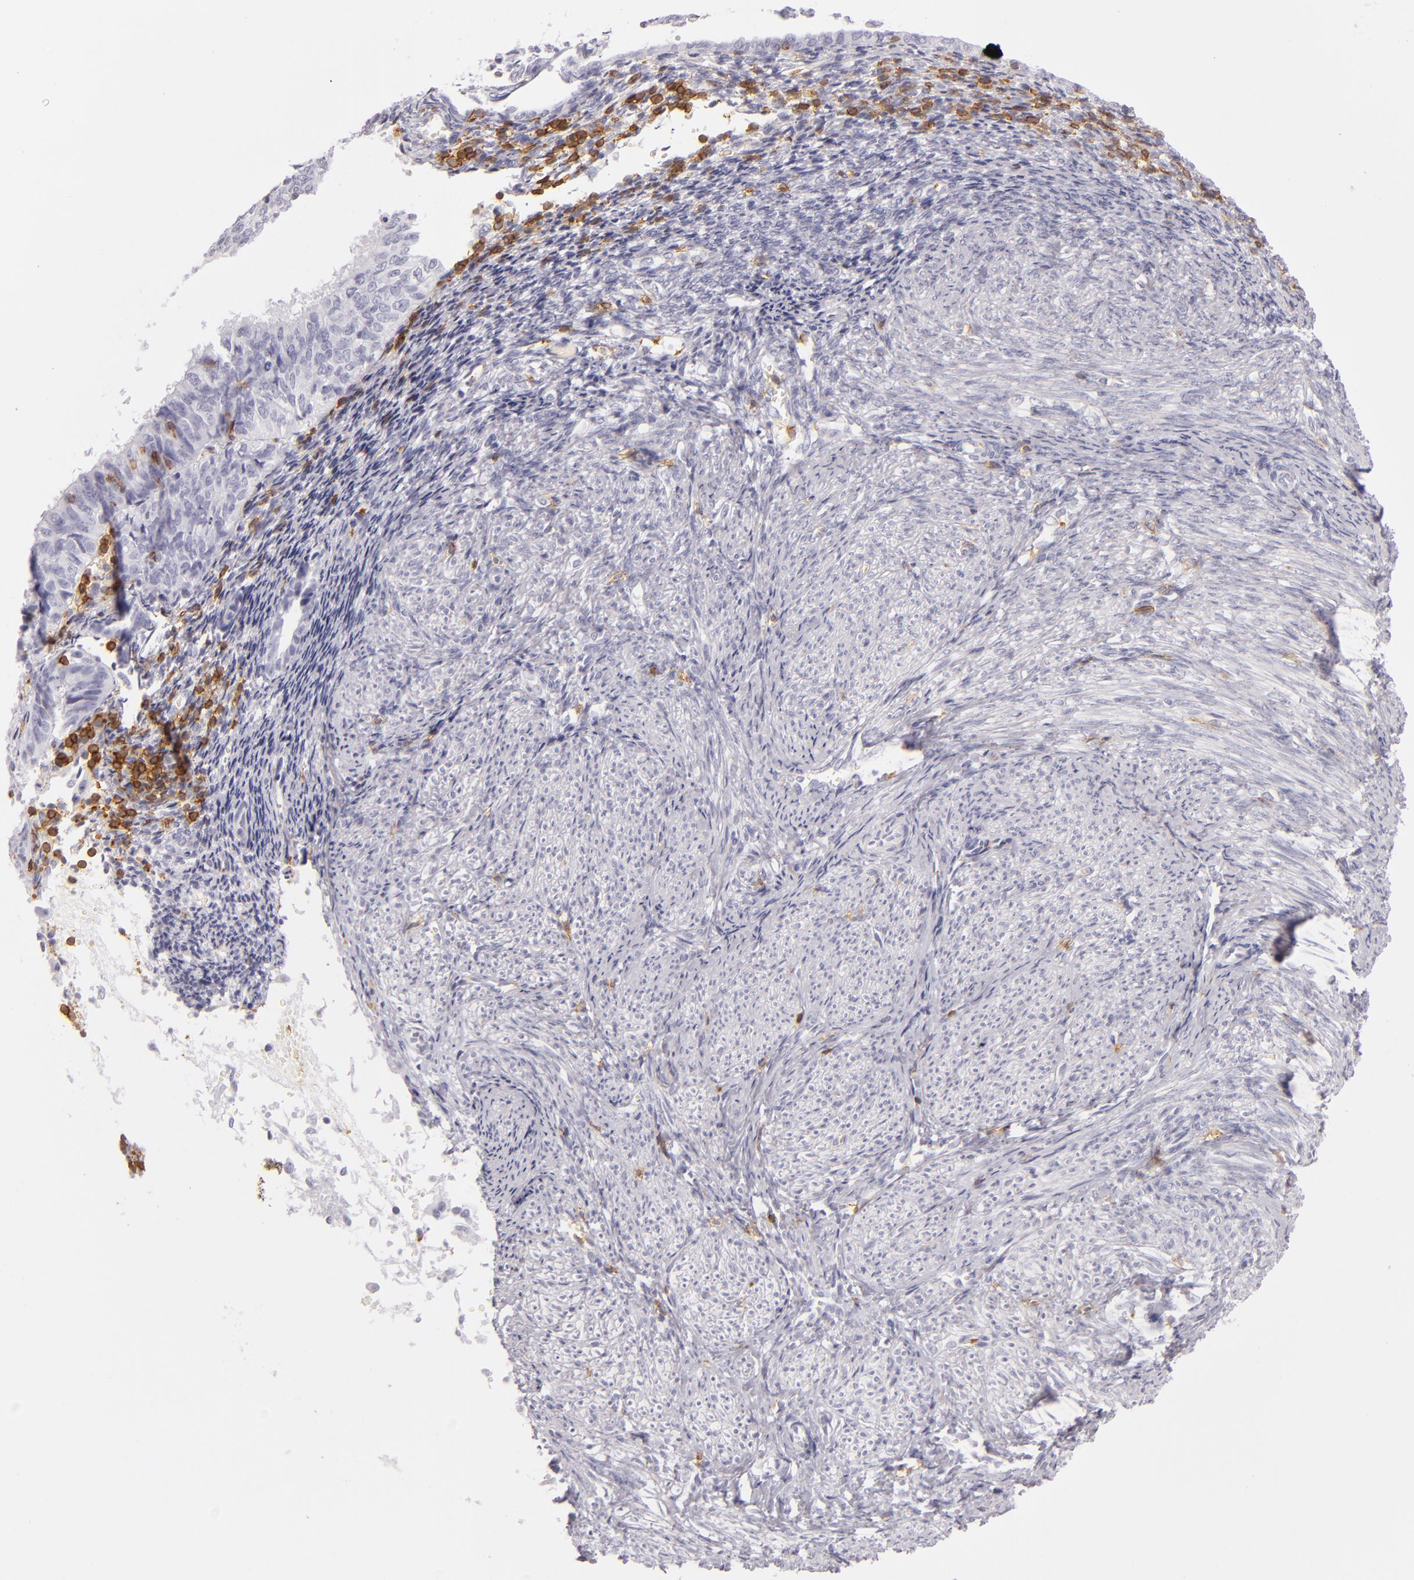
{"staining": {"intensity": "negative", "quantity": "none", "location": "none"}, "tissue": "endometrial cancer", "cell_type": "Tumor cells", "image_type": "cancer", "snomed": [{"axis": "morphology", "description": "Adenocarcinoma, NOS"}, {"axis": "topography", "description": "Endometrium"}], "caption": "The histopathology image shows no significant positivity in tumor cells of endometrial adenocarcinoma.", "gene": "LAT", "patient": {"sex": "female", "age": 55}}